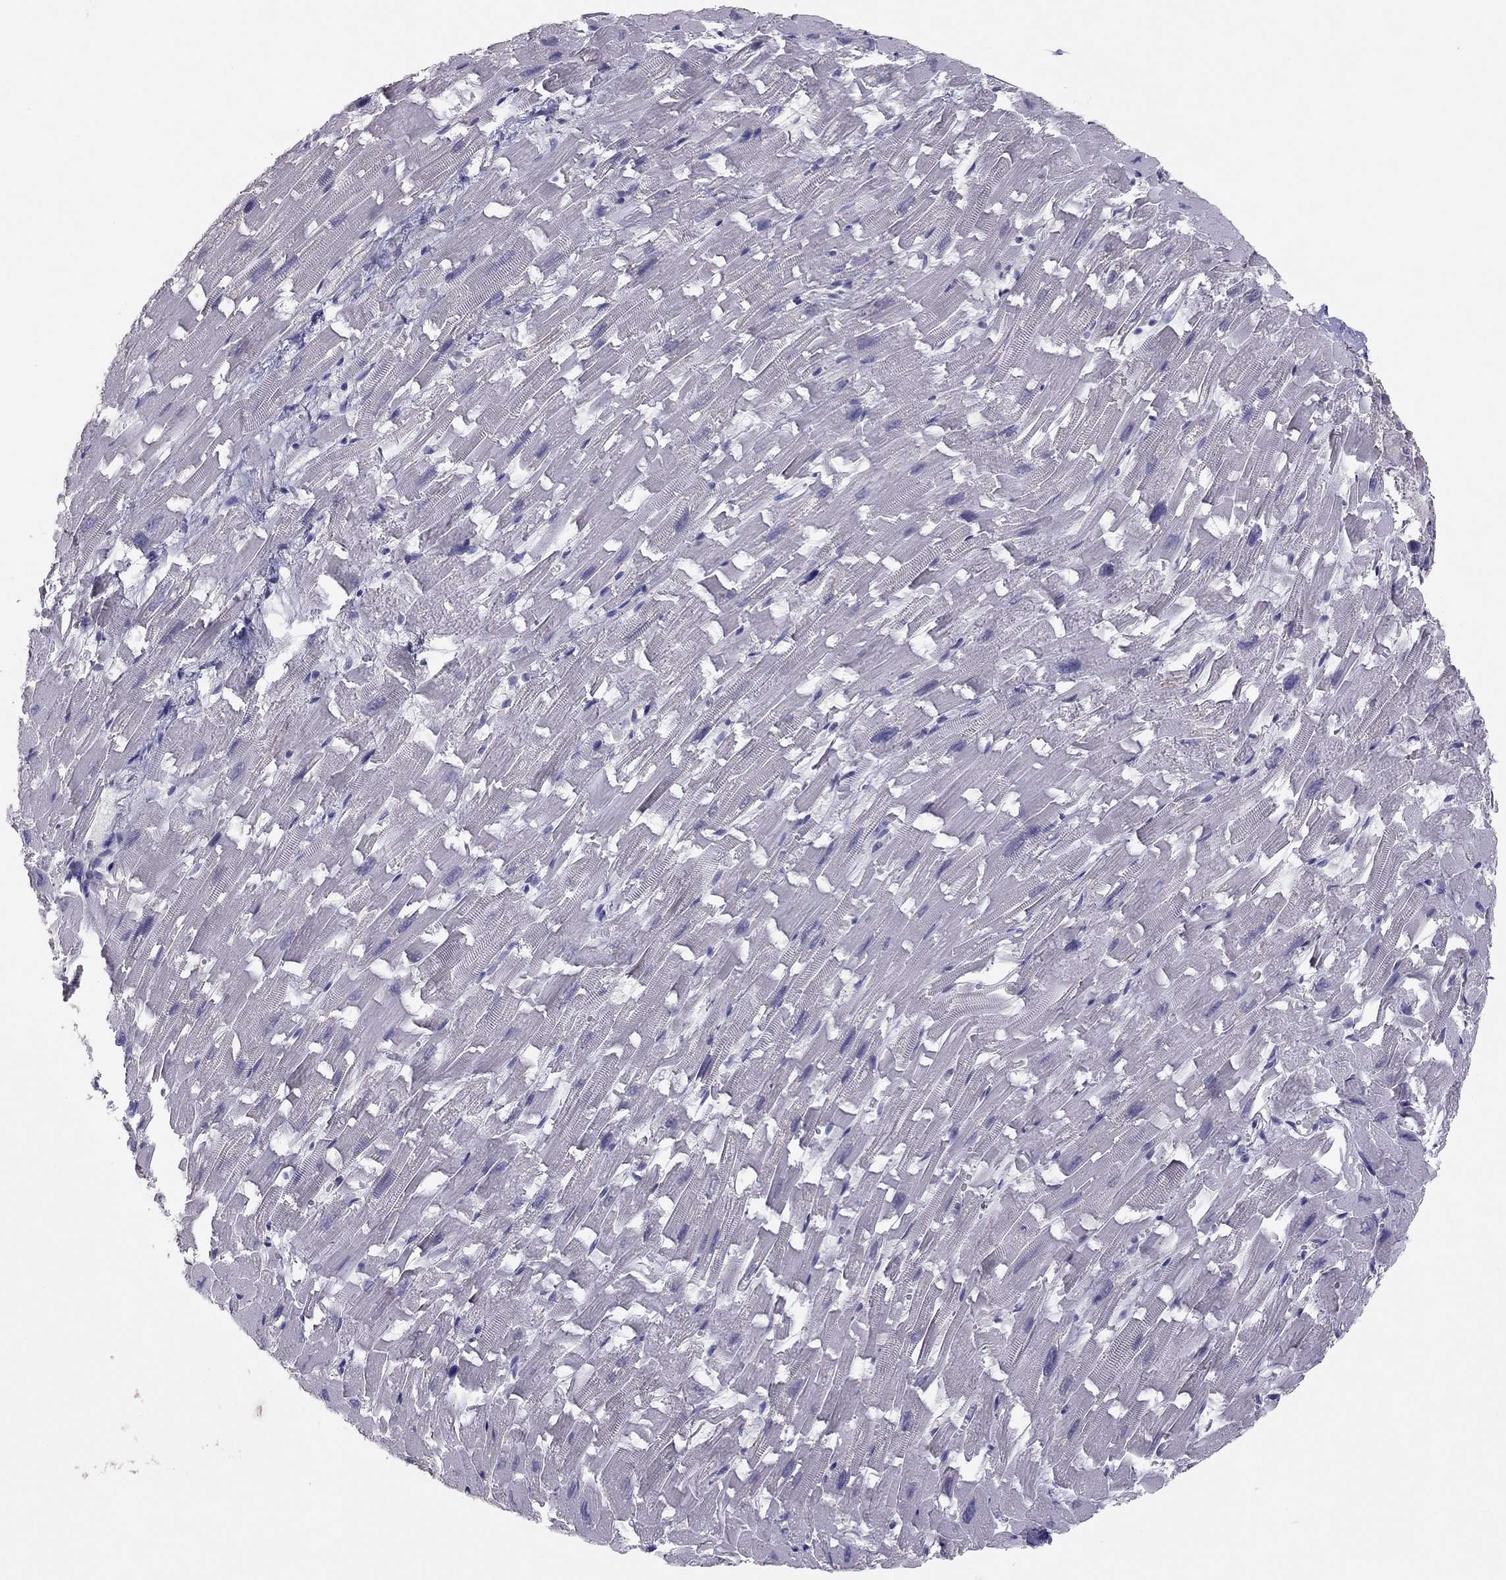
{"staining": {"intensity": "negative", "quantity": "none", "location": "none"}, "tissue": "heart muscle", "cell_type": "Cardiomyocytes", "image_type": "normal", "snomed": [{"axis": "morphology", "description": "Normal tissue, NOS"}, {"axis": "topography", "description": "Heart"}], "caption": "Benign heart muscle was stained to show a protein in brown. There is no significant positivity in cardiomyocytes. (DAB (3,3'-diaminobenzidine) IHC visualized using brightfield microscopy, high magnification).", "gene": "ADORA2A", "patient": {"sex": "female", "age": 64}}